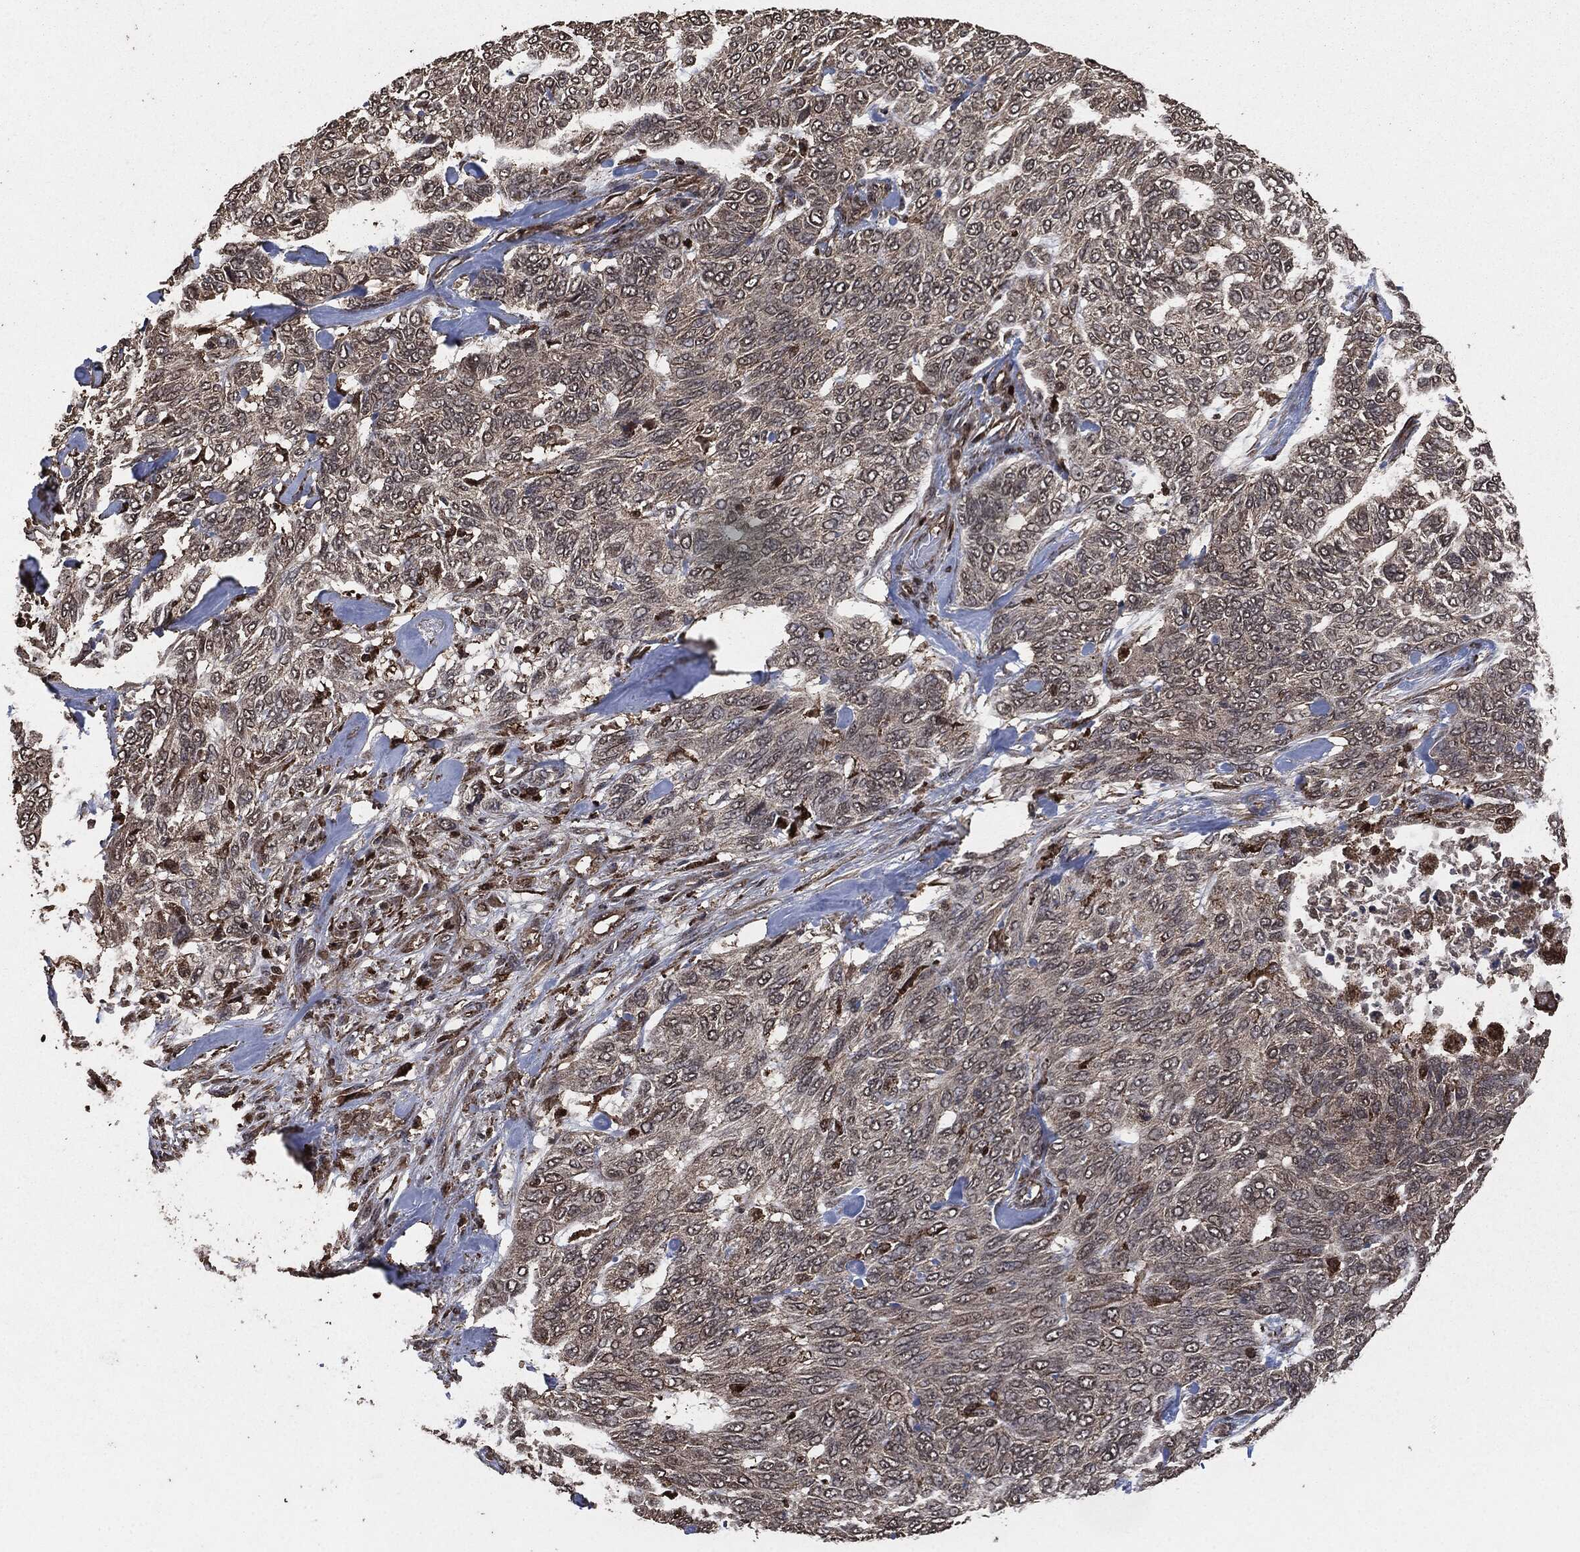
{"staining": {"intensity": "negative", "quantity": "none", "location": "none"}, "tissue": "skin cancer", "cell_type": "Tumor cells", "image_type": "cancer", "snomed": [{"axis": "morphology", "description": "Basal cell carcinoma"}, {"axis": "topography", "description": "Skin"}], "caption": "Immunohistochemistry of human skin cancer (basal cell carcinoma) shows no staining in tumor cells.", "gene": "EGFR", "patient": {"sex": "female", "age": 65}}